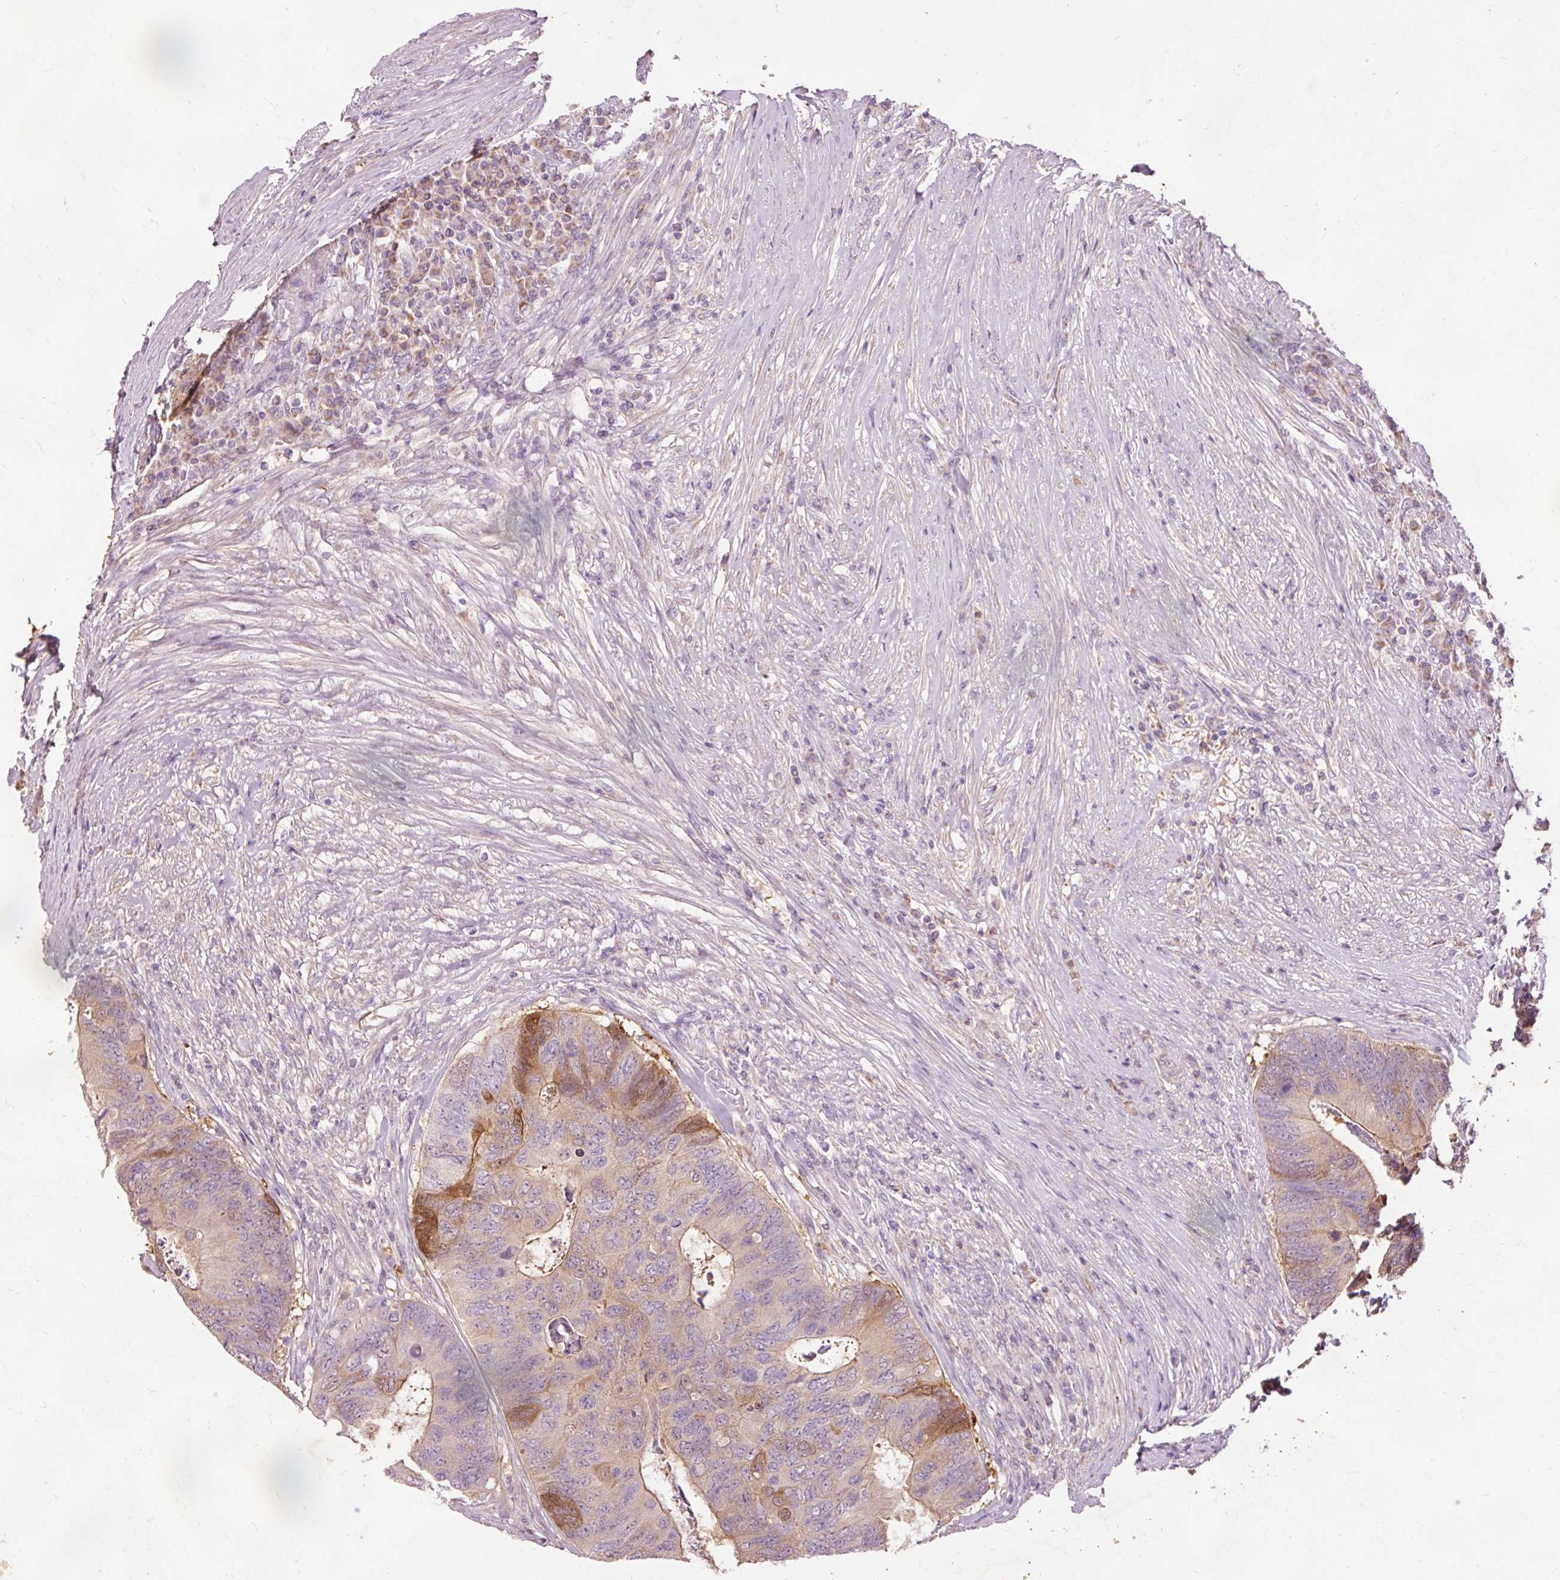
{"staining": {"intensity": "moderate", "quantity": "<25%", "location": "cytoplasmic/membranous,nuclear"}, "tissue": "colorectal cancer", "cell_type": "Tumor cells", "image_type": "cancer", "snomed": [{"axis": "morphology", "description": "Adenocarcinoma, NOS"}, {"axis": "topography", "description": "Colon"}], "caption": "Tumor cells exhibit low levels of moderate cytoplasmic/membranous and nuclear positivity in about <25% of cells in human adenocarcinoma (colorectal).", "gene": "PRDX5", "patient": {"sex": "female", "age": 67}}